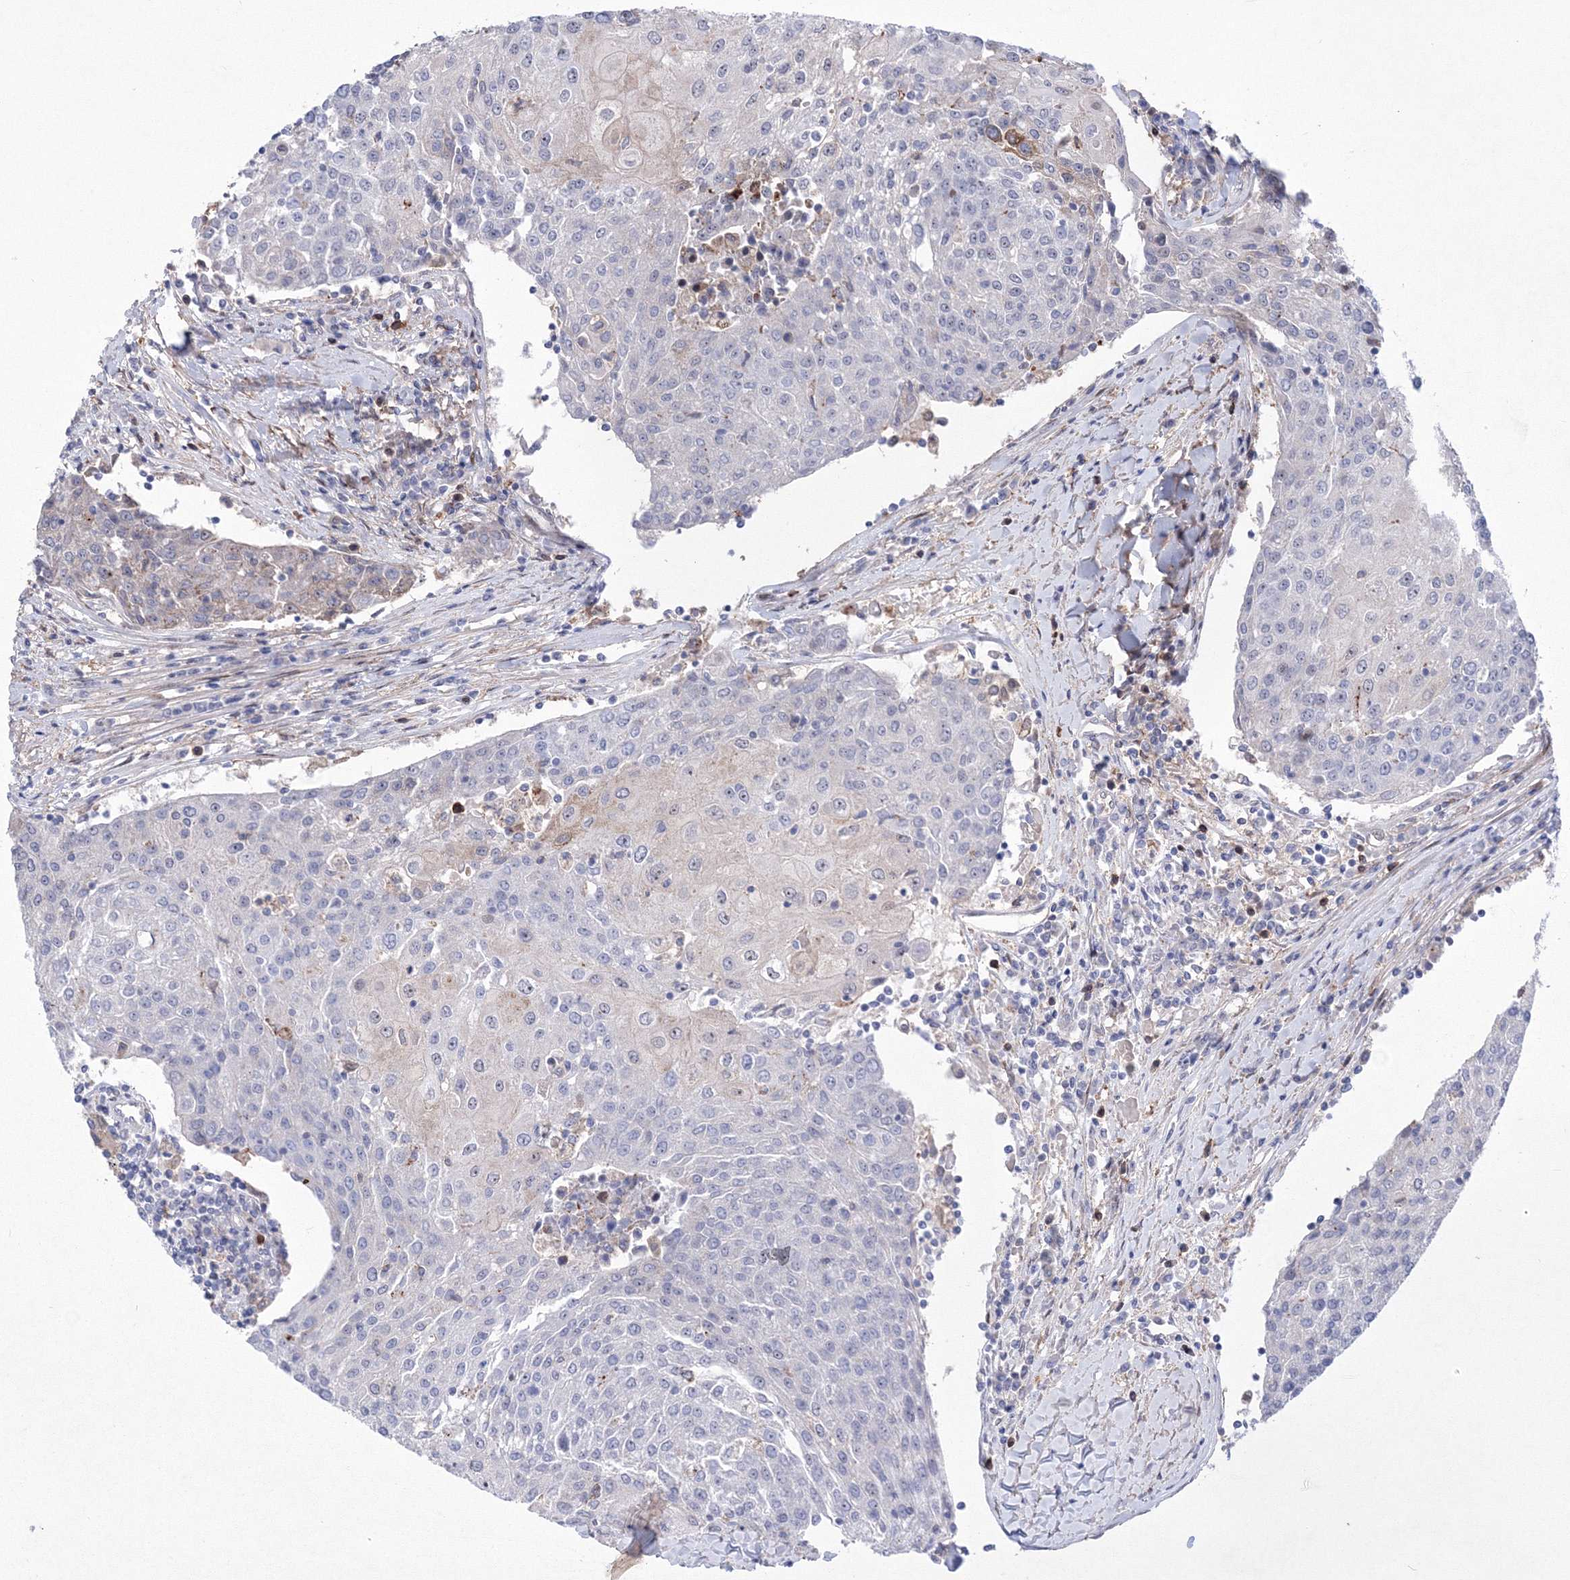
{"staining": {"intensity": "negative", "quantity": "none", "location": "none"}, "tissue": "urothelial cancer", "cell_type": "Tumor cells", "image_type": "cancer", "snomed": [{"axis": "morphology", "description": "Urothelial carcinoma, High grade"}, {"axis": "topography", "description": "Urinary bladder"}], "caption": "IHC image of neoplastic tissue: human urothelial carcinoma (high-grade) stained with DAB (3,3'-diaminobenzidine) exhibits no significant protein expression in tumor cells. Brightfield microscopy of IHC stained with DAB (3,3'-diaminobenzidine) (brown) and hematoxylin (blue), captured at high magnification.", "gene": "RNPEPL1", "patient": {"sex": "female", "age": 85}}